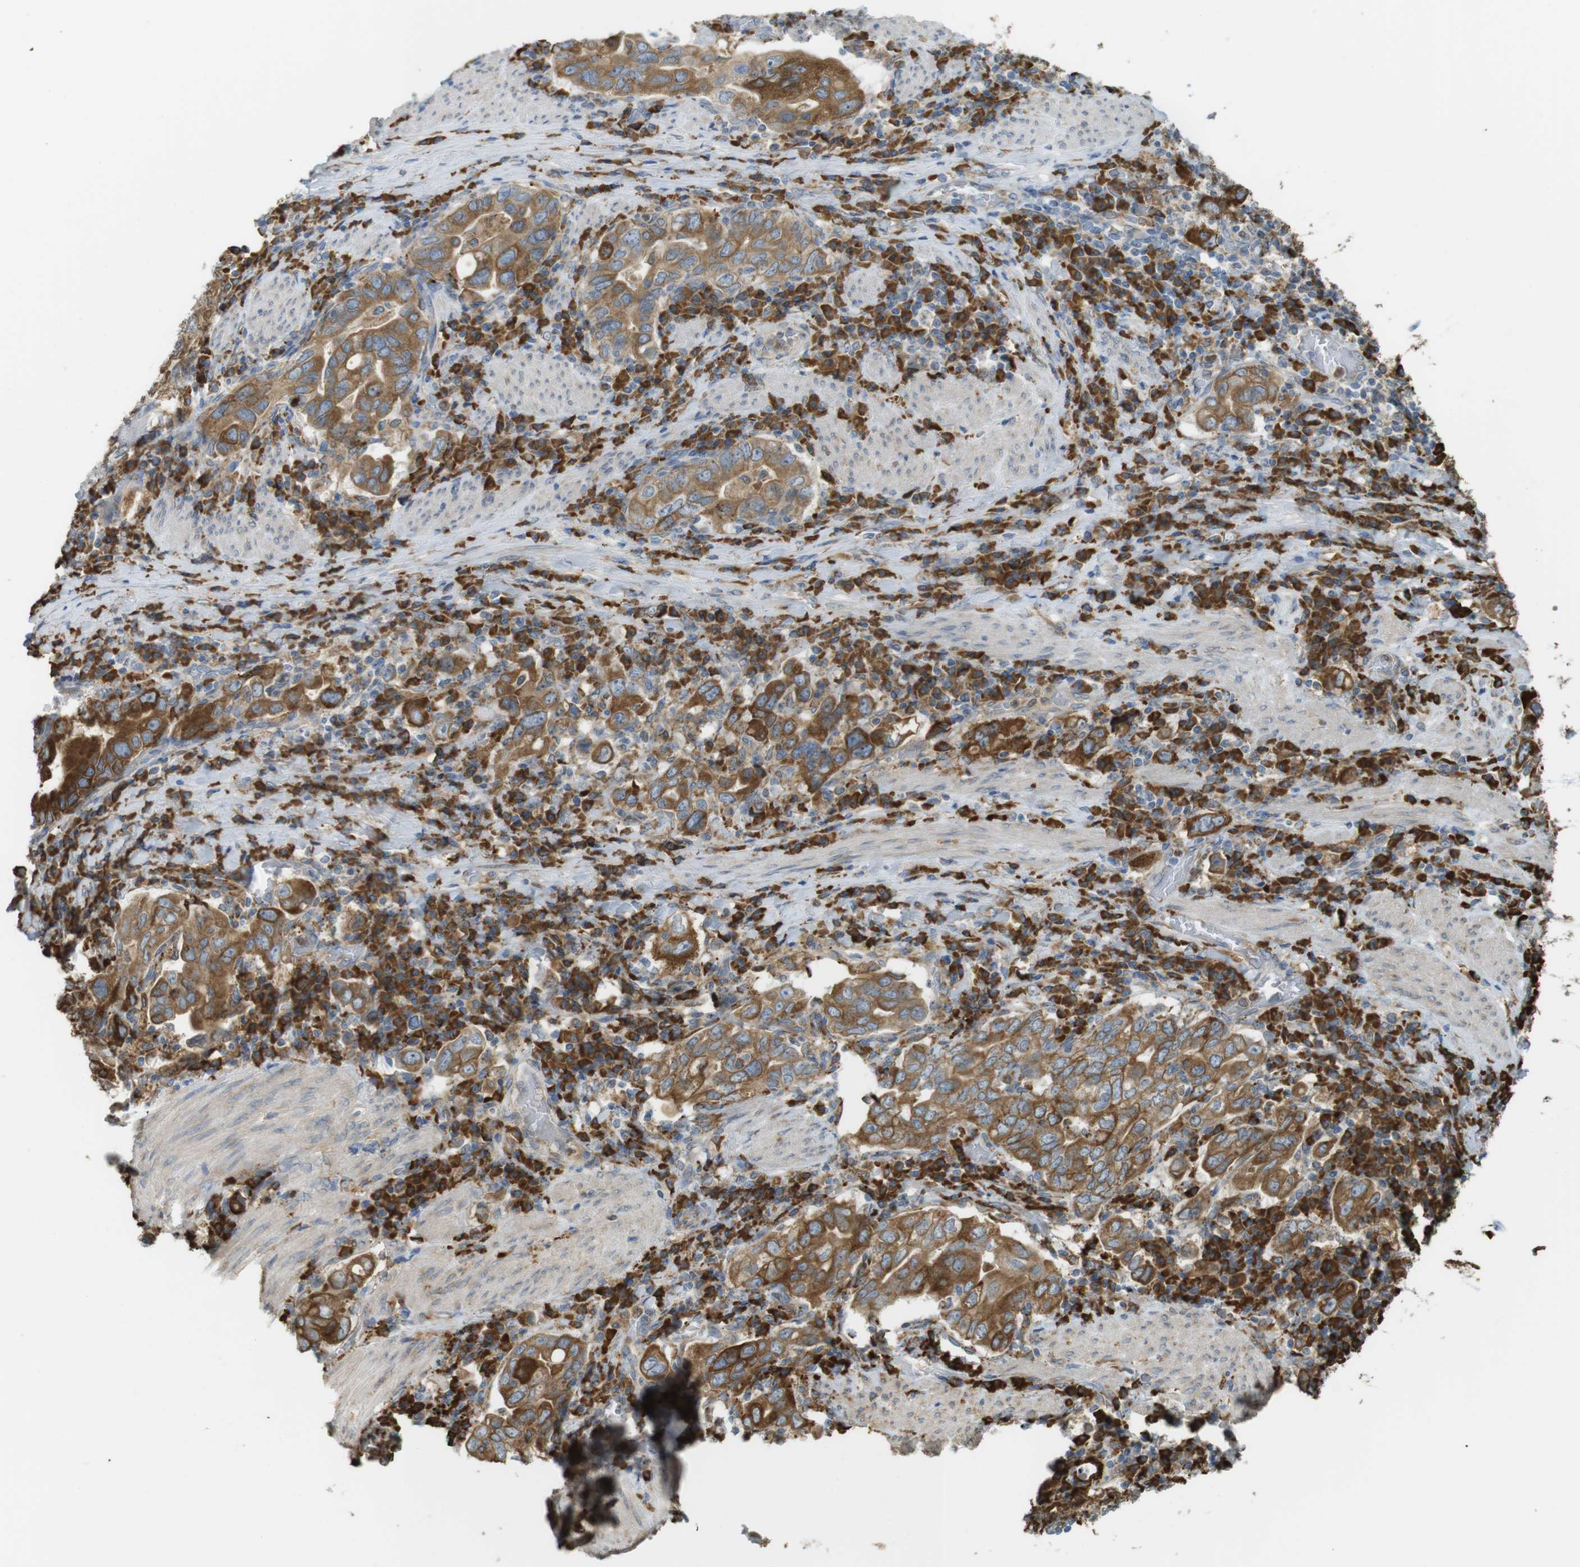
{"staining": {"intensity": "moderate", "quantity": ">75%", "location": "cytoplasmic/membranous"}, "tissue": "stomach cancer", "cell_type": "Tumor cells", "image_type": "cancer", "snomed": [{"axis": "morphology", "description": "Adenocarcinoma, NOS"}, {"axis": "topography", "description": "Stomach, upper"}], "caption": "This micrograph exhibits stomach cancer stained with IHC to label a protein in brown. The cytoplasmic/membranous of tumor cells show moderate positivity for the protein. Nuclei are counter-stained blue.", "gene": "MBOAT2", "patient": {"sex": "male", "age": 62}}